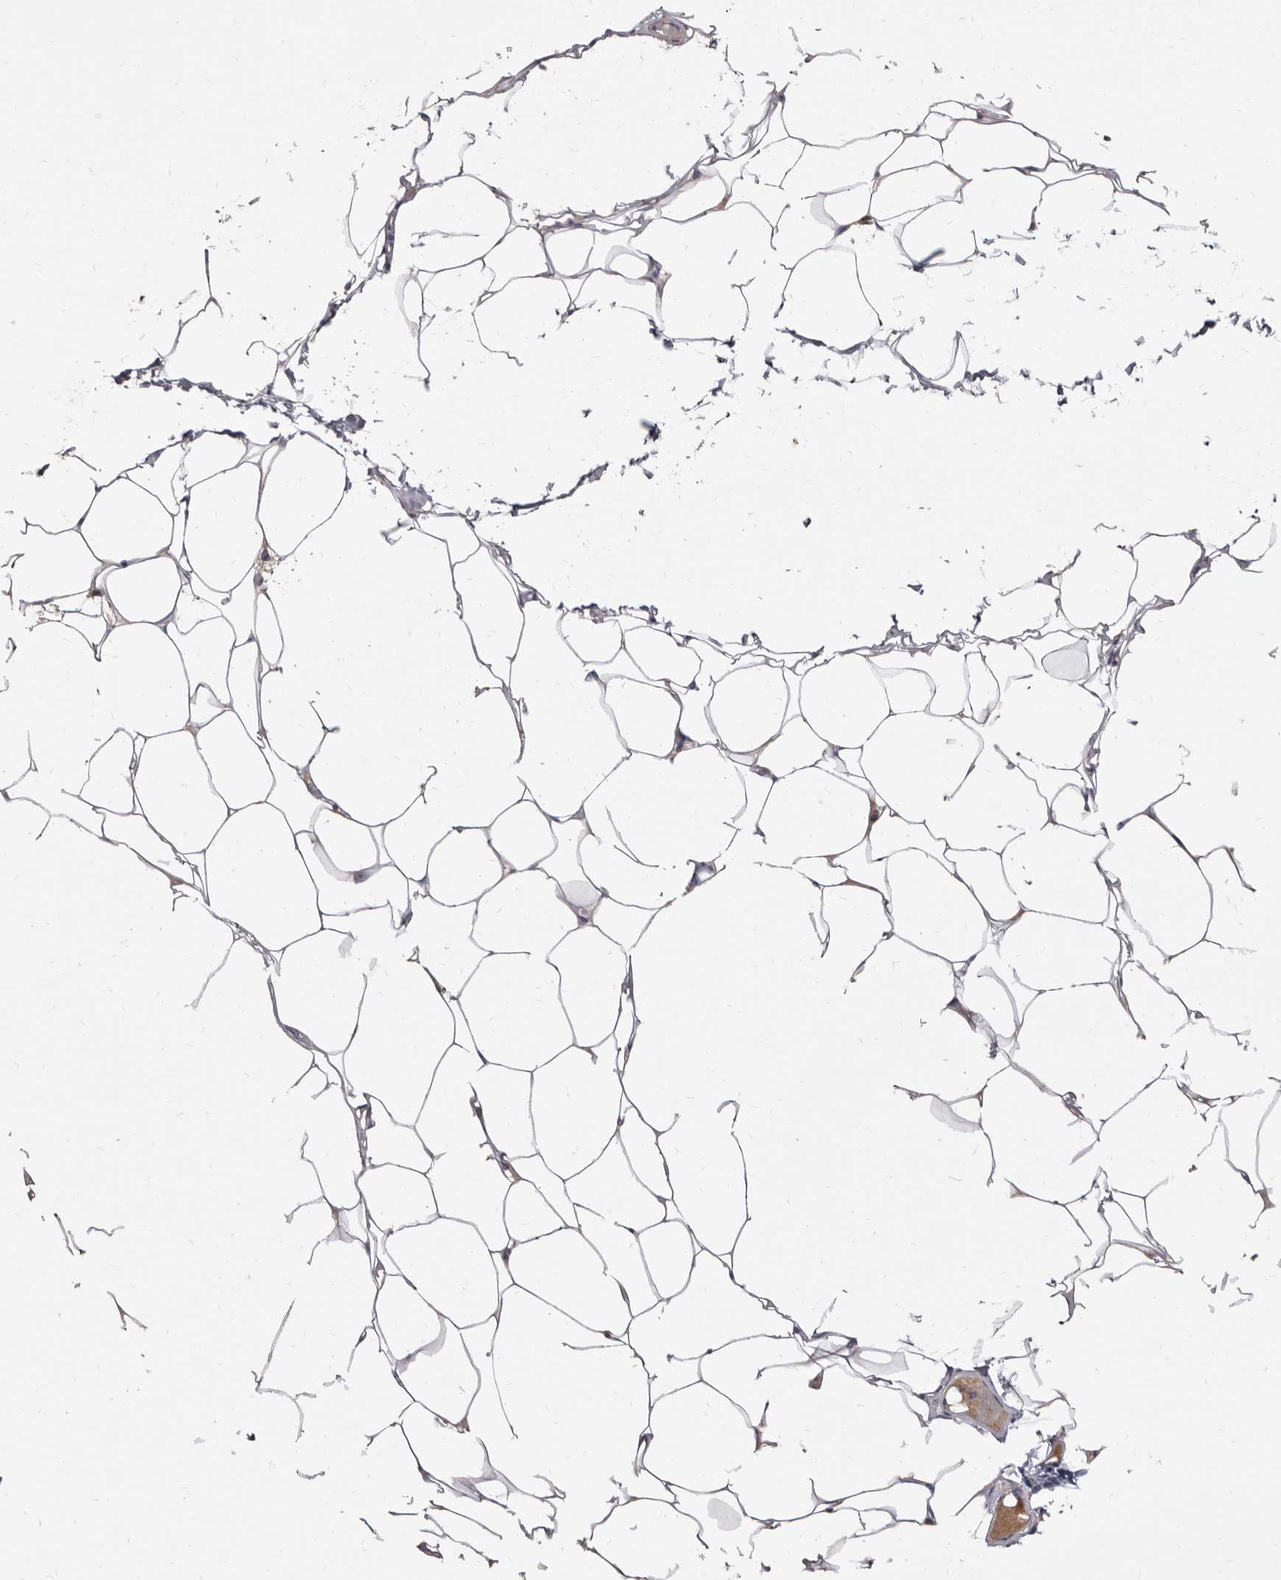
{"staining": {"intensity": "negative", "quantity": "none", "location": "none"}, "tissue": "adipose tissue", "cell_type": "Adipocytes", "image_type": "normal", "snomed": [{"axis": "morphology", "description": "Normal tissue, NOS"}, {"axis": "topography", "description": "Breast"}], "caption": "This is an immunohistochemistry (IHC) micrograph of unremarkable adipose tissue. There is no expression in adipocytes.", "gene": "CYP2E1", "patient": {"sex": "female", "age": 23}}